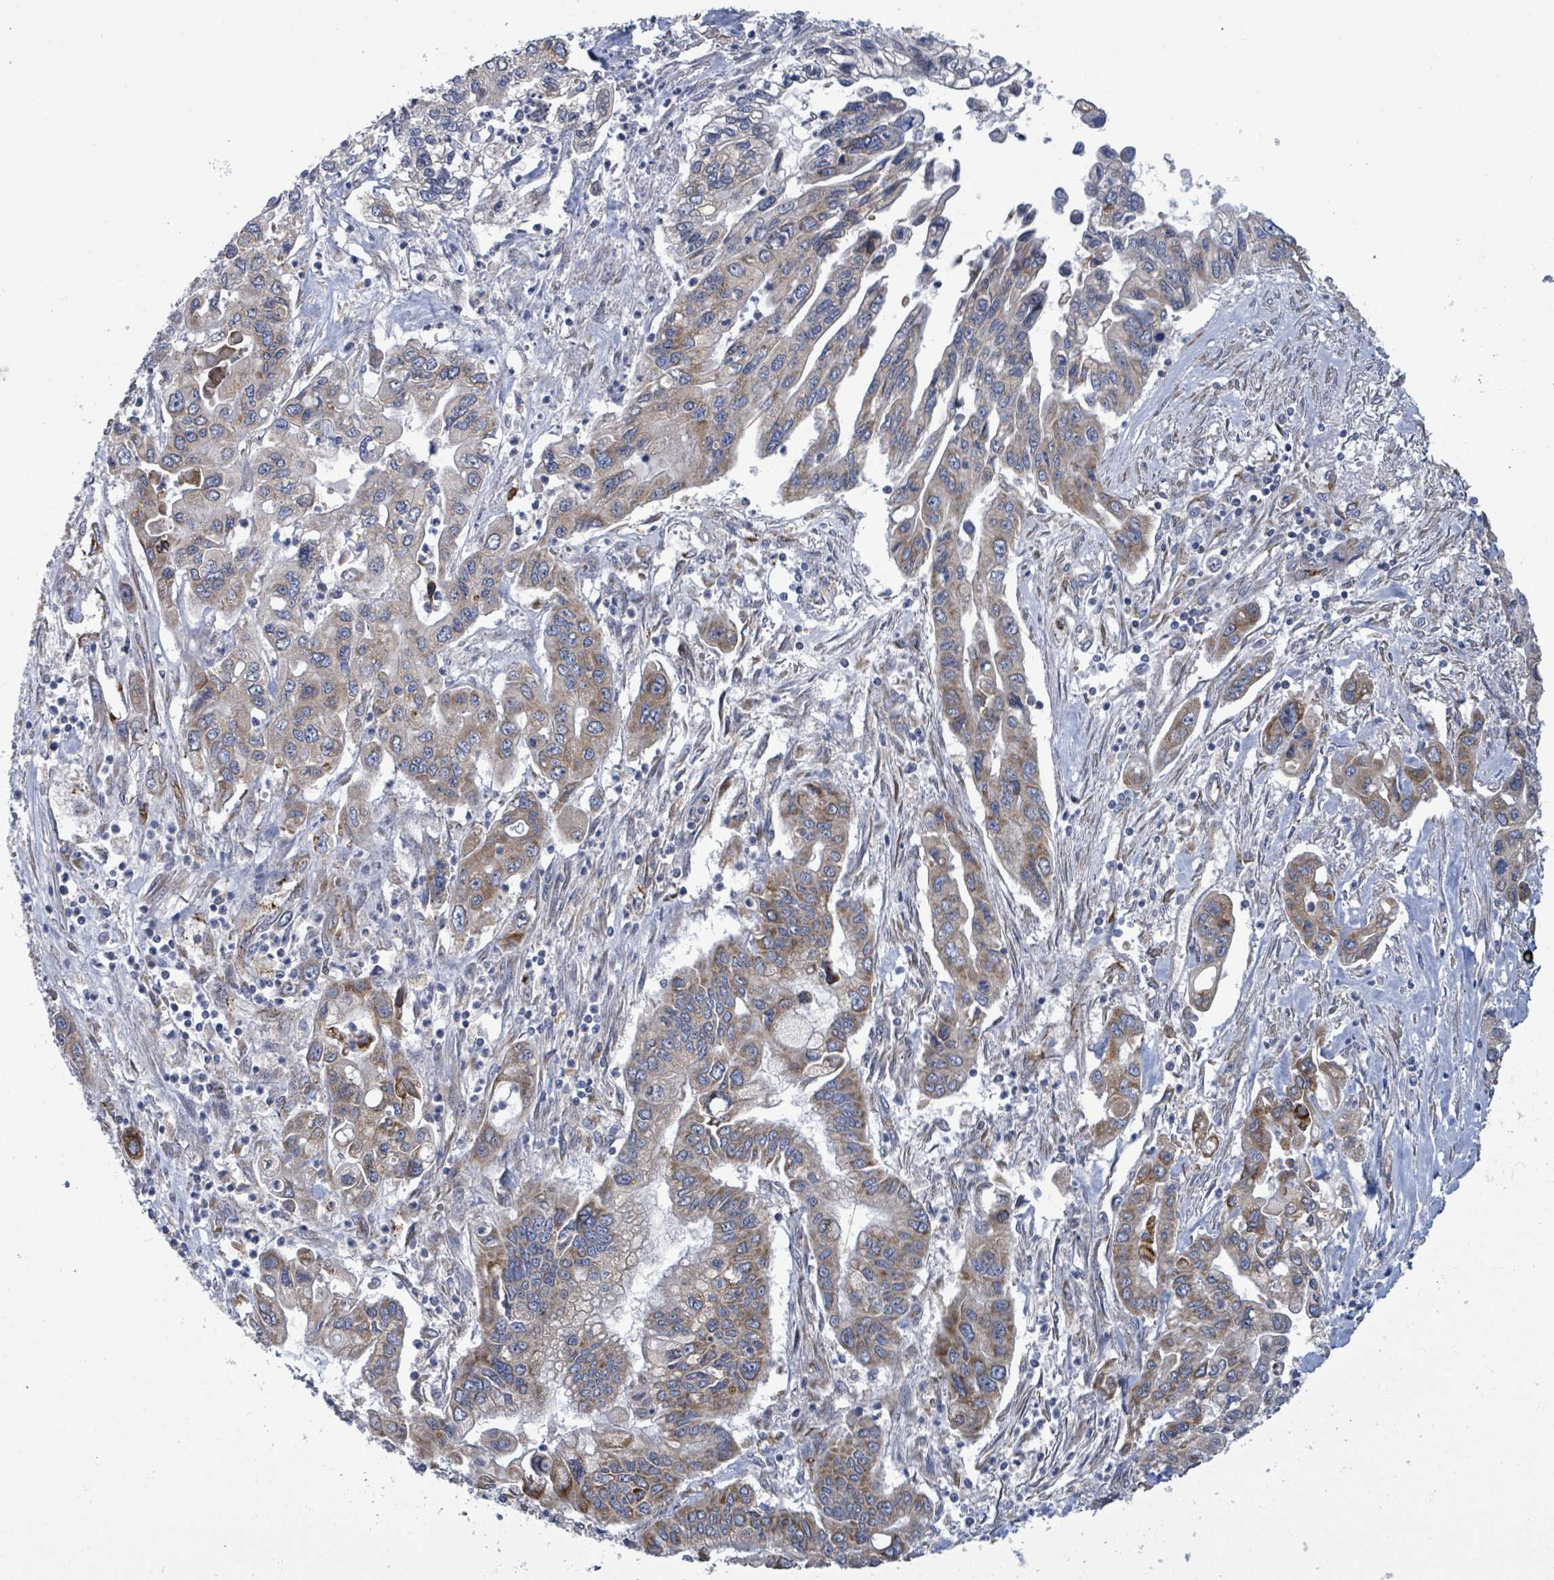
{"staining": {"intensity": "weak", "quantity": "25%-75%", "location": "cytoplasmic/membranous"}, "tissue": "pancreatic cancer", "cell_type": "Tumor cells", "image_type": "cancer", "snomed": [{"axis": "morphology", "description": "Adenocarcinoma, NOS"}, {"axis": "topography", "description": "Pancreas"}], "caption": "Protein staining of pancreatic adenocarcinoma tissue displays weak cytoplasmic/membranous positivity in approximately 25%-75% of tumor cells.", "gene": "NOMO1", "patient": {"sex": "male", "age": 62}}